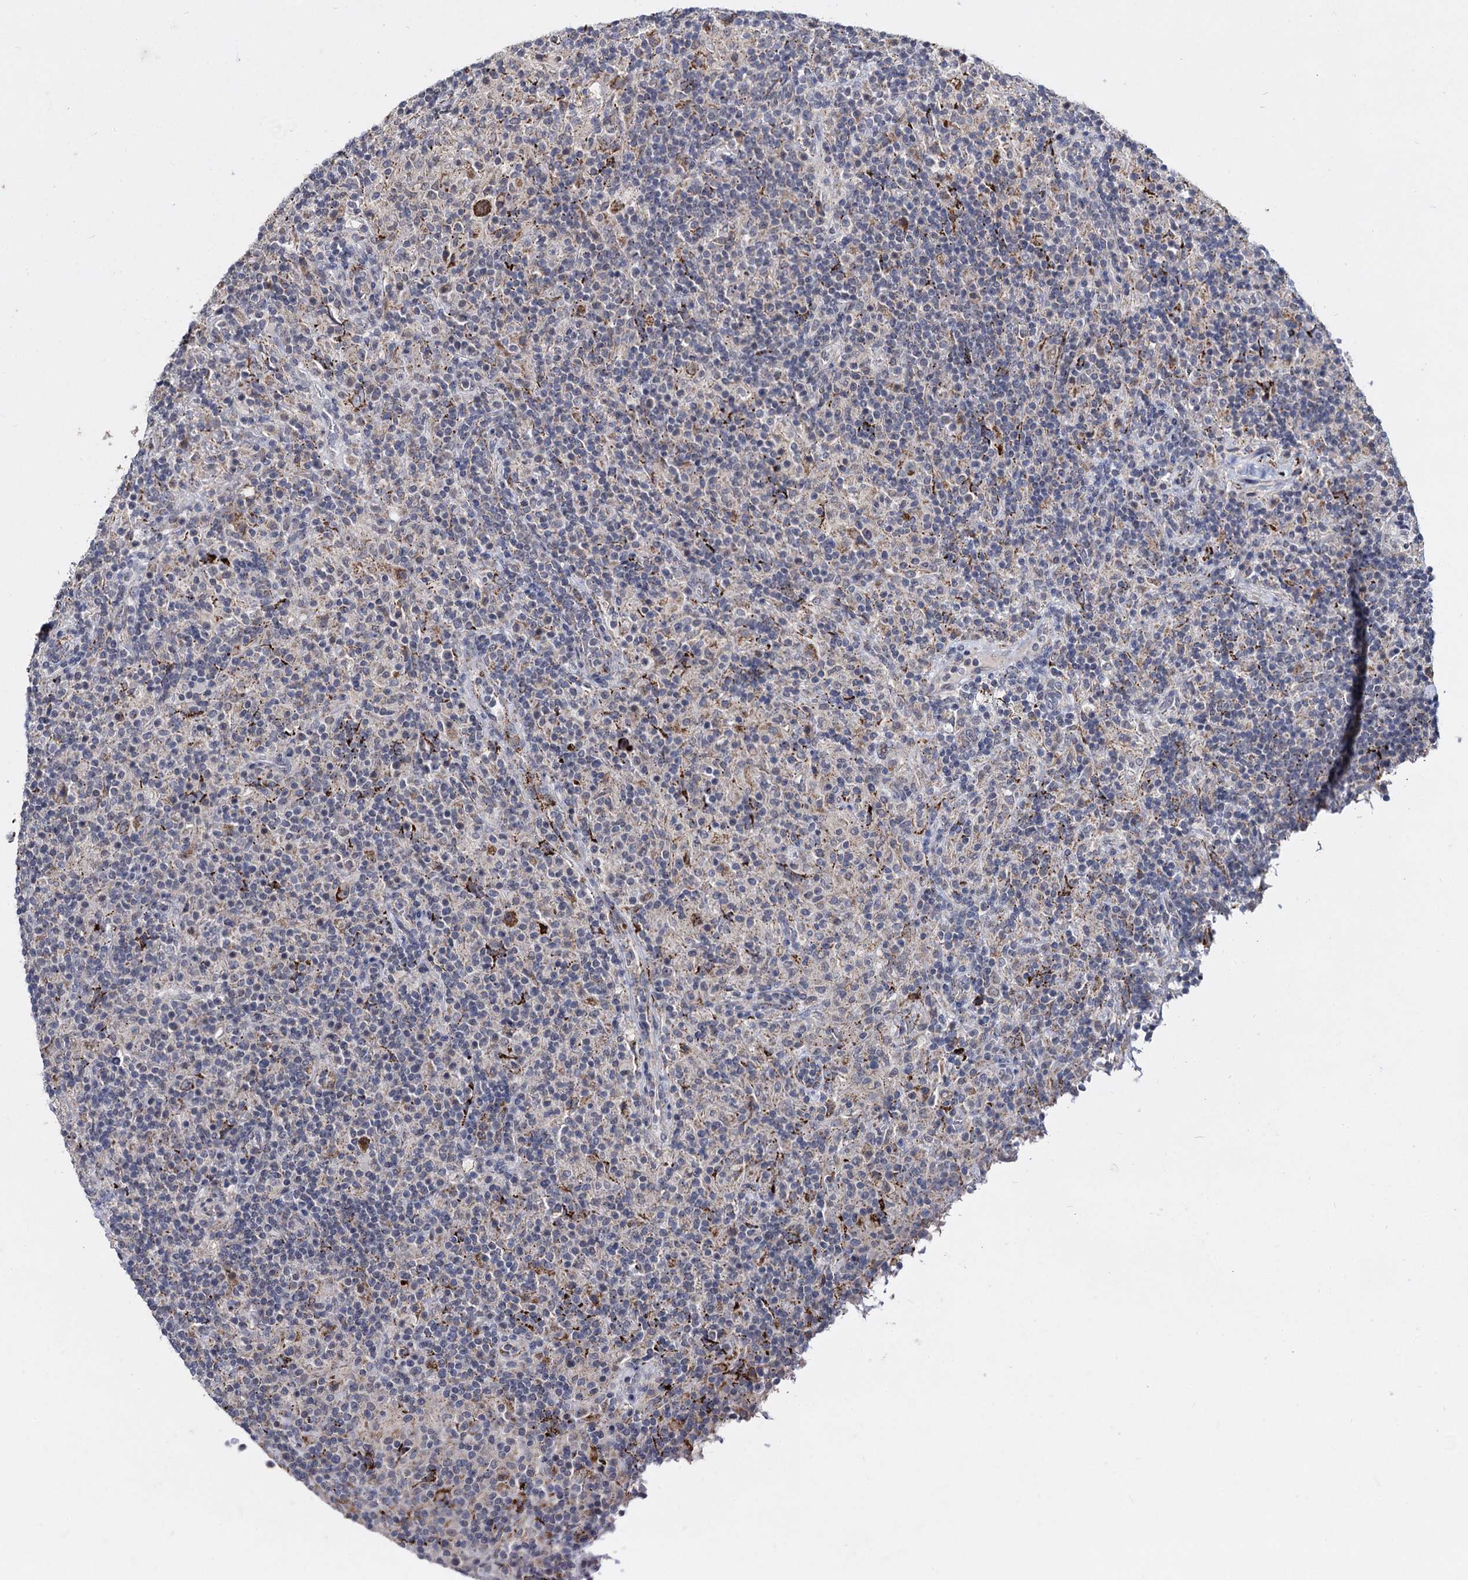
{"staining": {"intensity": "moderate", "quantity": ">75%", "location": "cytoplasmic/membranous"}, "tissue": "lymphoma", "cell_type": "Tumor cells", "image_type": "cancer", "snomed": [{"axis": "morphology", "description": "Hodgkin's disease, NOS"}, {"axis": "topography", "description": "Lymph node"}], "caption": "This is a photomicrograph of immunohistochemistry staining of Hodgkin's disease, which shows moderate positivity in the cytoplasmic/membranous of tumor cells.", "gene": "RPUSD4", "patient": {"sex": "male", "age": 70}}